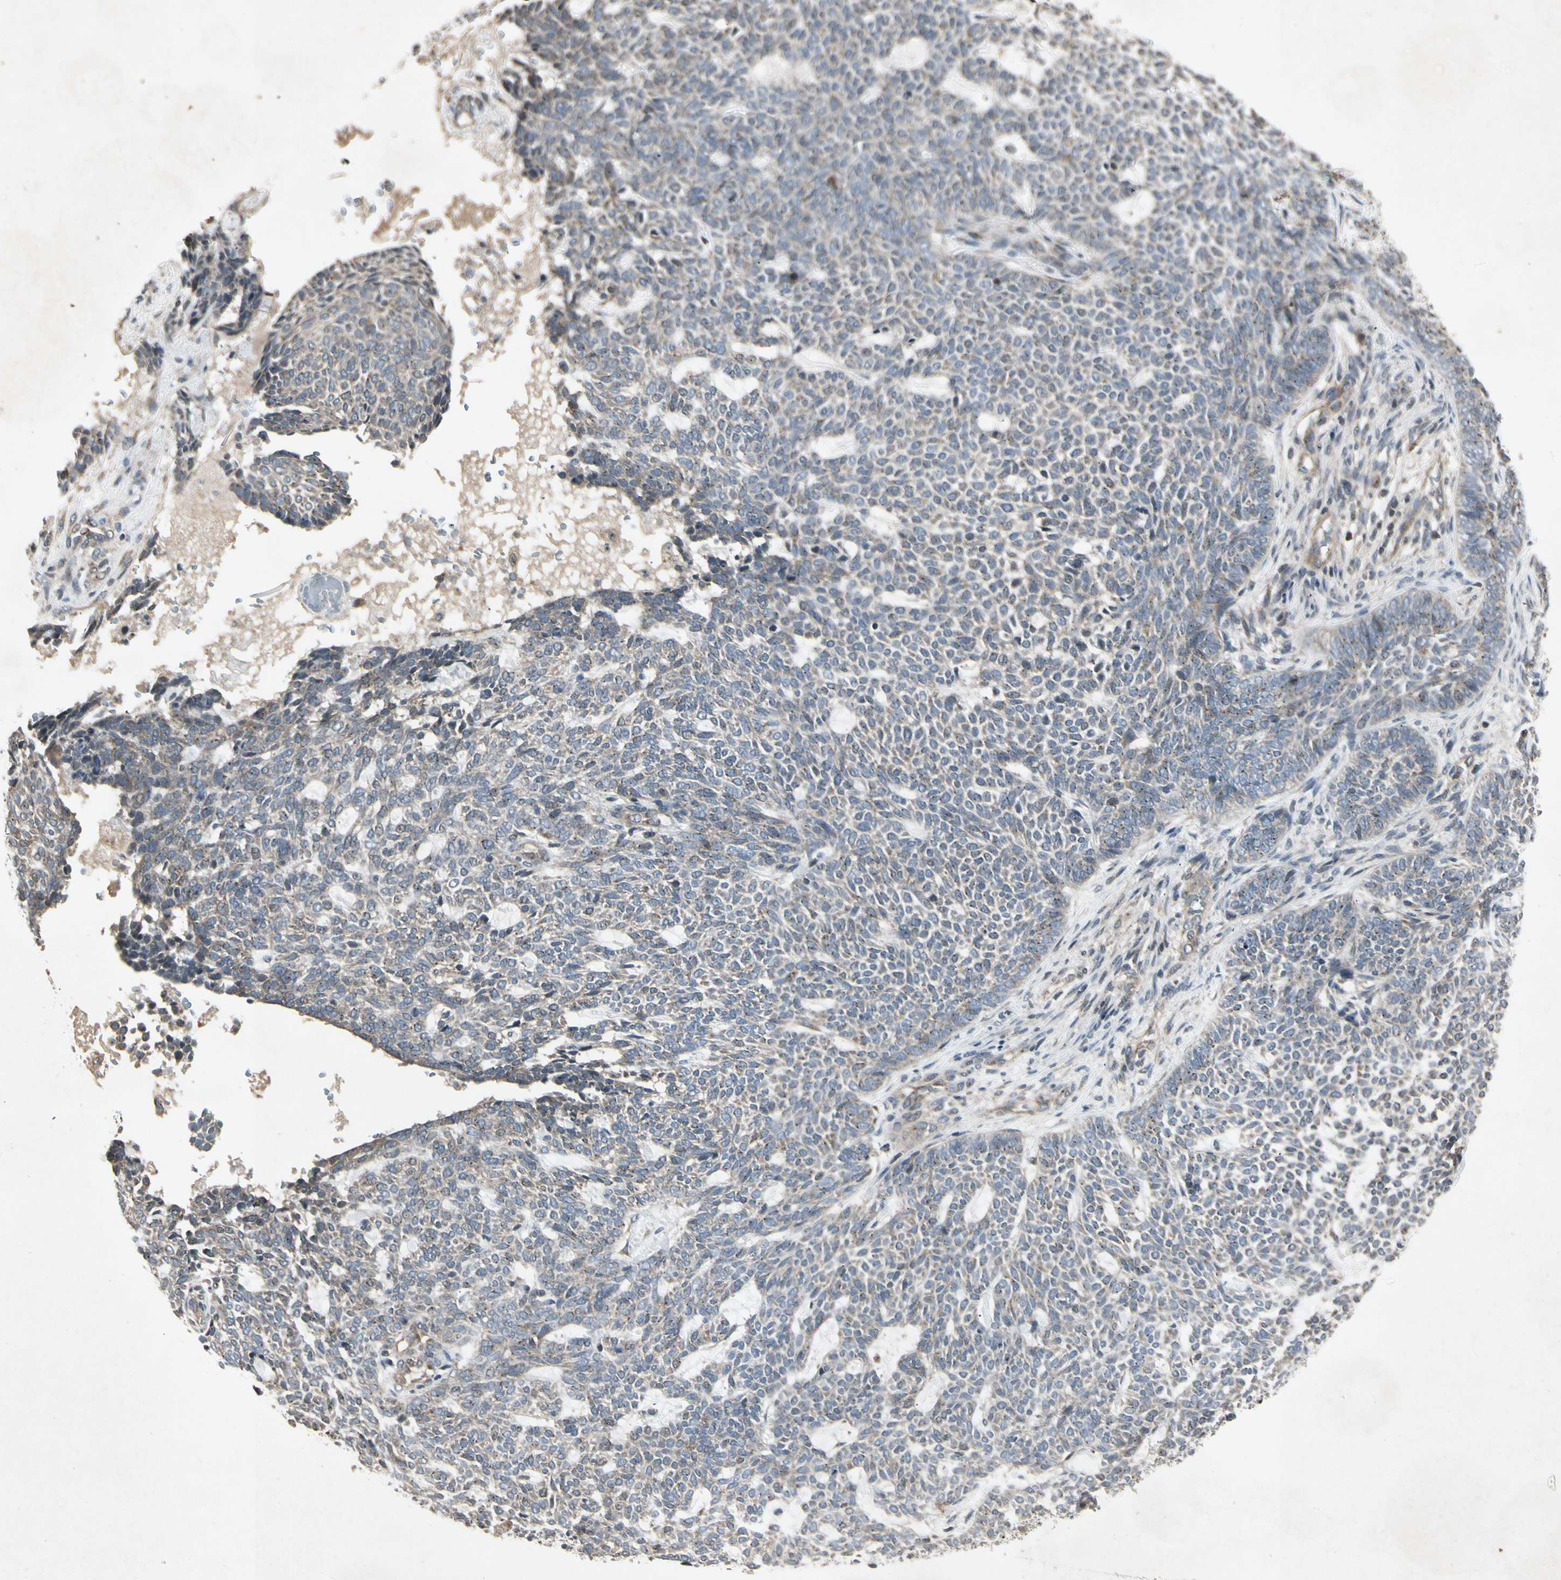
{"staining": {"intensity": "weak", "quantity": "25%-75%", "location": "cytoplasmic/membranous"}, "tissue": "skin cancer", "cell_type": "Tumor cells", "image_type": "cancer", "snomed": [{"axis": "morphology", "description": "Basal cell carcinoma"}, {"axis": "topography", "description": "Skin"}], "caption": "Protein staining shows weak cytoplasmic/membranous expression in about 25%-75% of tumor cells in skin cancer (basal cell carcinoma).", "gene": "TEK", "patient": {"sex": "male", "age": 87}}